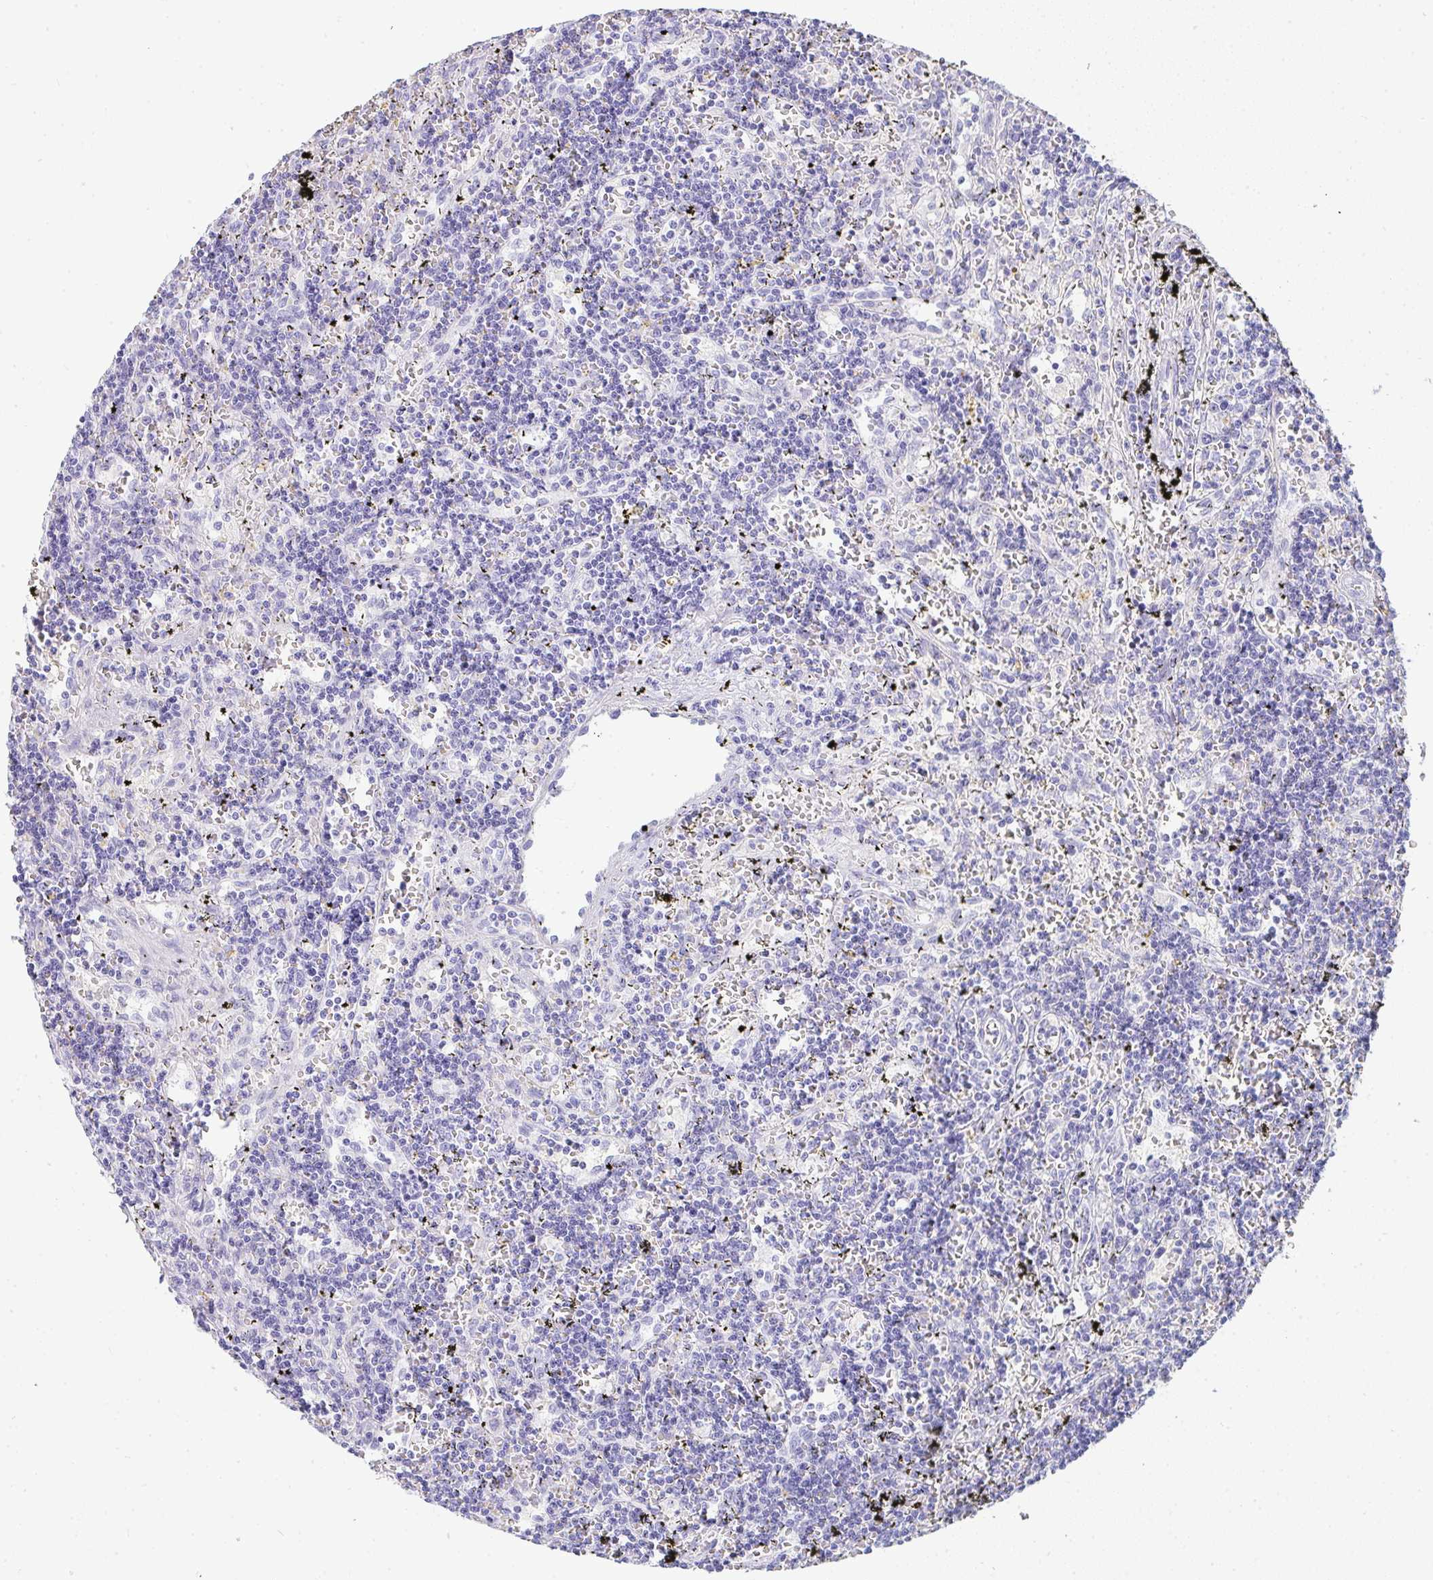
{"staining": {"intensity": "negative", "quantity": "none", "location": "none"}, "tissue": "lymphoma", "cell_type": "Tumor cells", "image_type": "cancer", "snomed": [{"axis": "morphology", "description": "Malignant lymphoma, non-Hodgkin's type, Low grade"}, {"axis": "topography", "description": "Spleen"}], "caption": "This is an IHC histopathology image of low-grade malignant lymphoma, non-Hodgkin's type. There is no staining in tumor cells.", "gene": "PRND", "patient": {"sex": "male", "age": 60}}